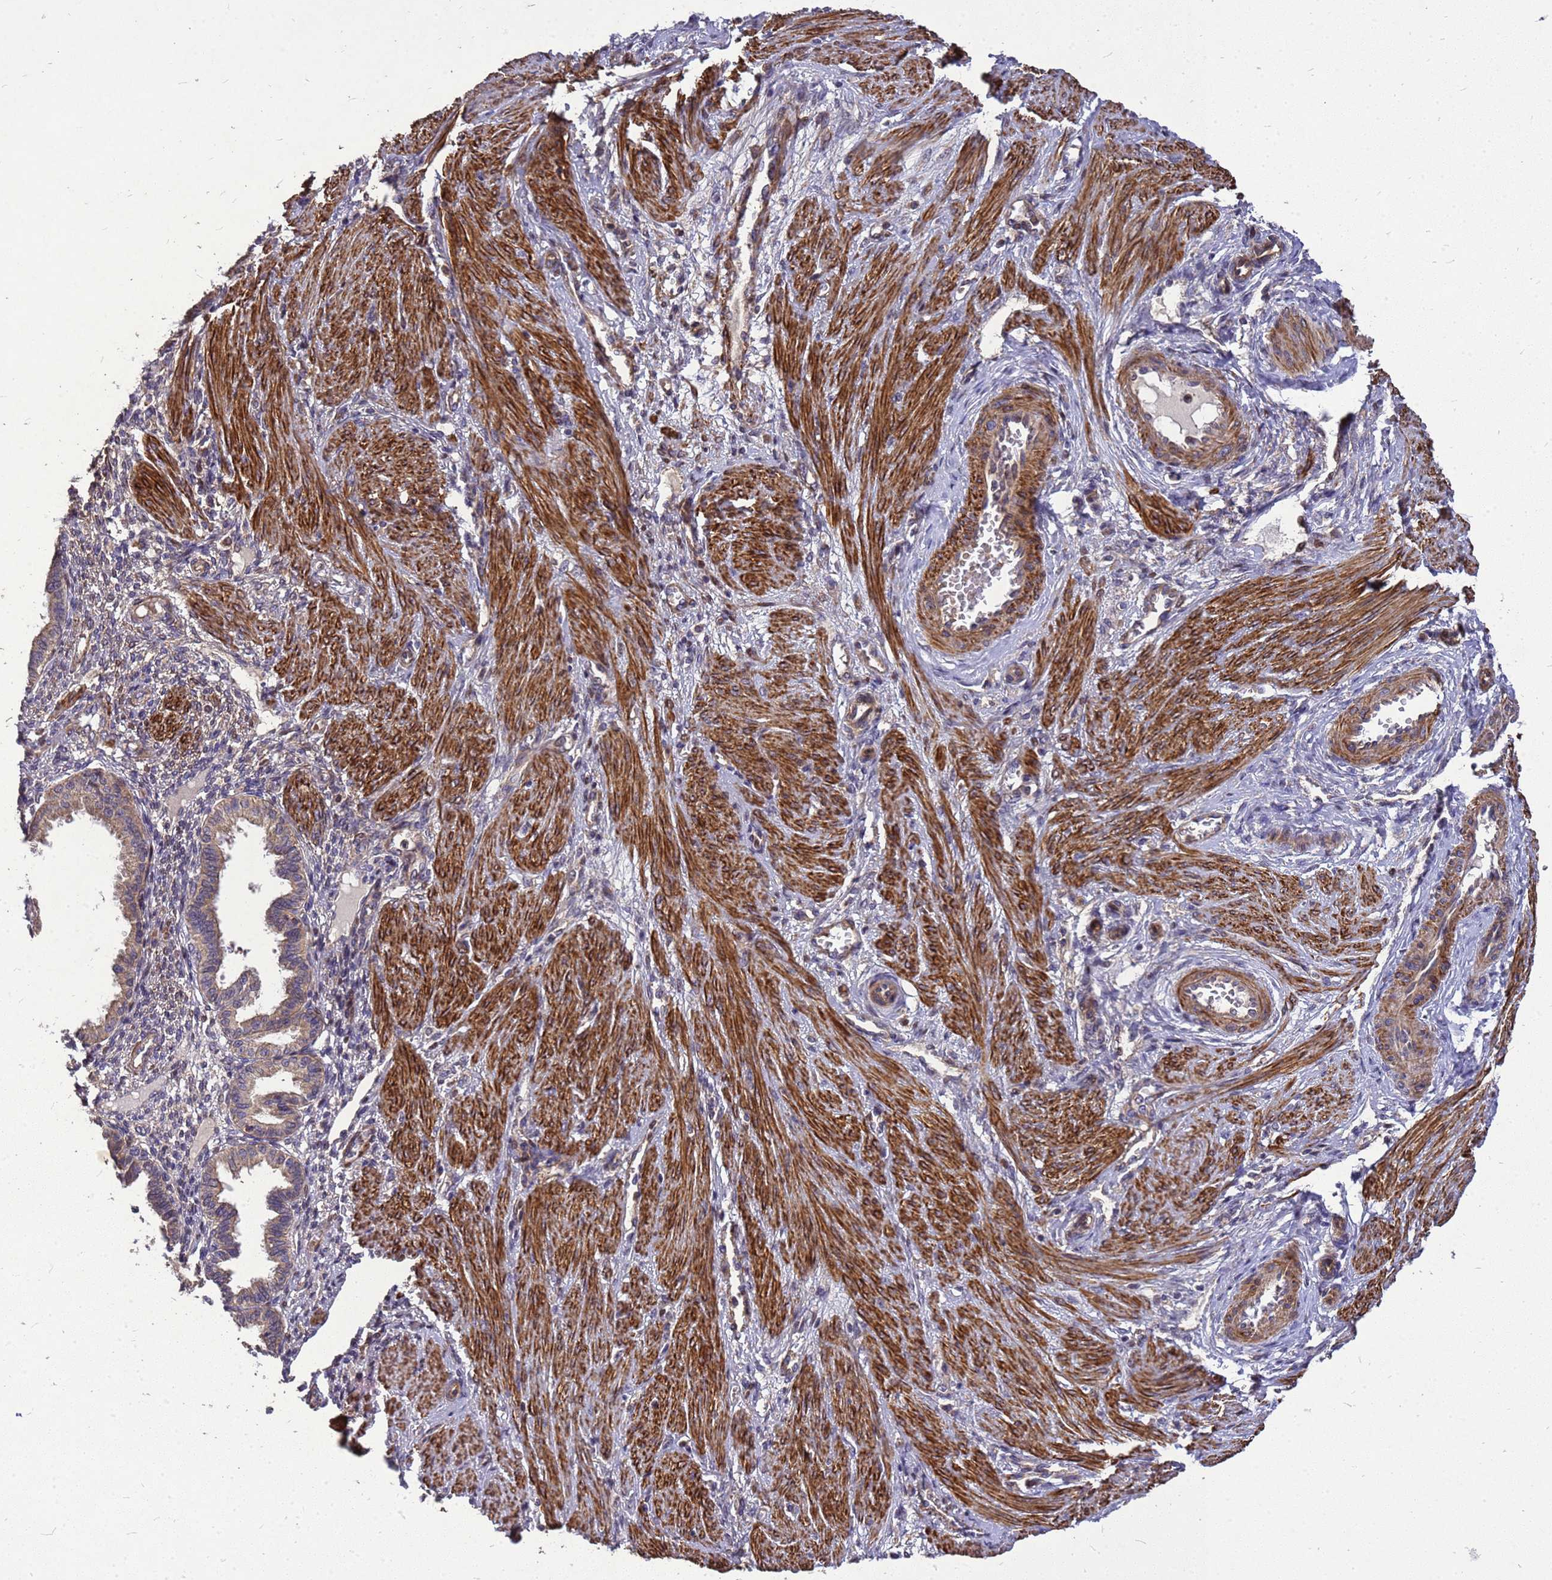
{"staining": {"intensity": "negative", "quantity": "none", "location": "none"}, "tissue": "endometrium", "cell_type": "Cells in endometrial stroma", "image_type": "normal", "snomed": [{"axis": "morphology", "description": "Normal tissue, NOS"}, {"axis": "topography", "description": "Endometrium"}], "caption": "An immunohistochemistry histopathology image of unremarkable endometrium is shown. There is no staining in cells in endometrial stroma of endometrium.", "gene": "RSPRY1", "patient": {"sex": "female", "age": 33}}